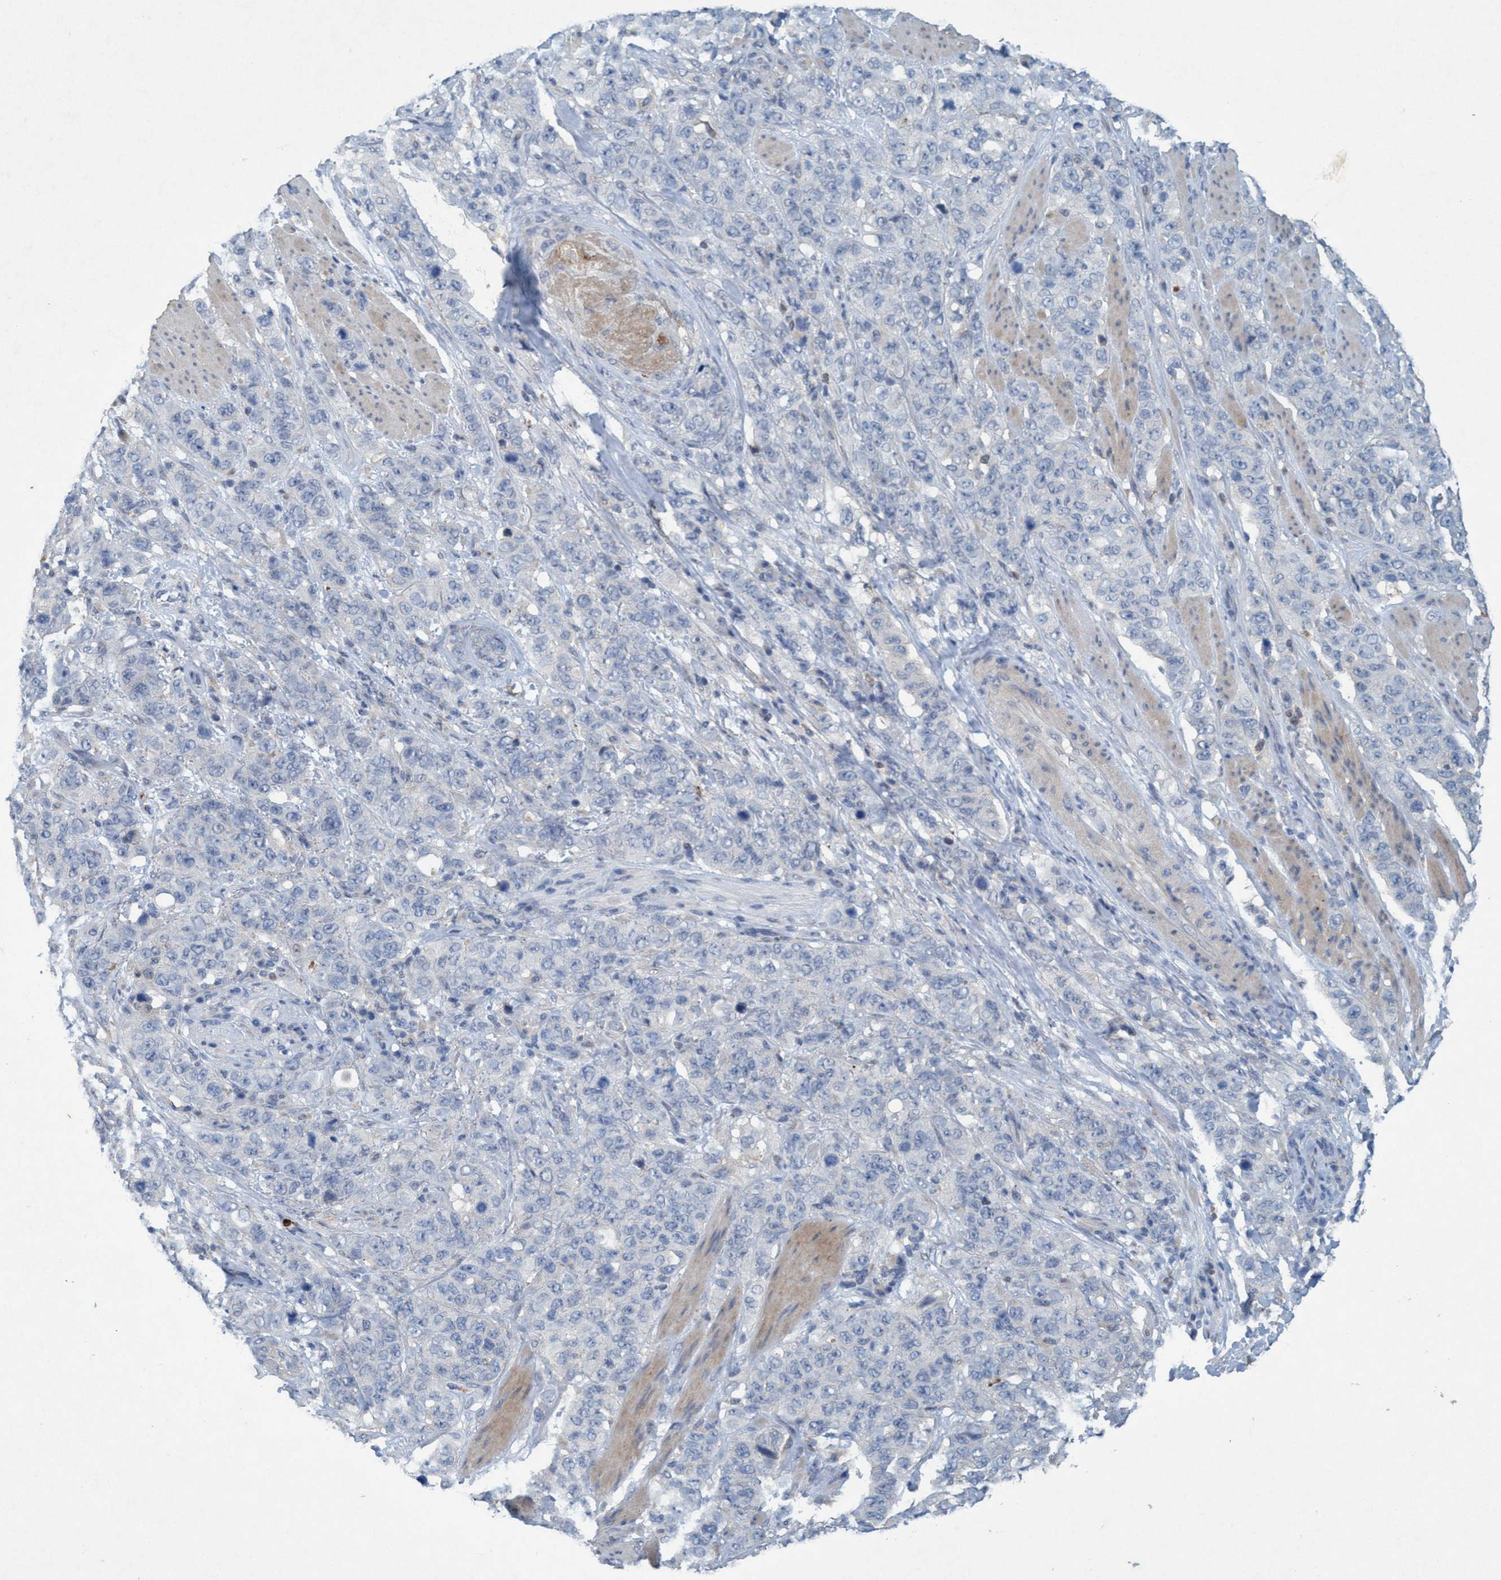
{"staining": {"intensity": "negative", "quantity": "none", "location": "none"}, "tissue": "stomach cancer", "cell_type": "Tumor cells", "image_type": "cancer", "snomed": [{"axis": "morphology", "description": "Adenocarcinoma, NOS"}, {"axis": "topography", "description": "Stomach"}], "caption": "Tumor cells show no significant positivity in stomach cancer (adenocarcinoma).", "gene": "RNF208", "patient": {"sex": "male", "age": 48}}